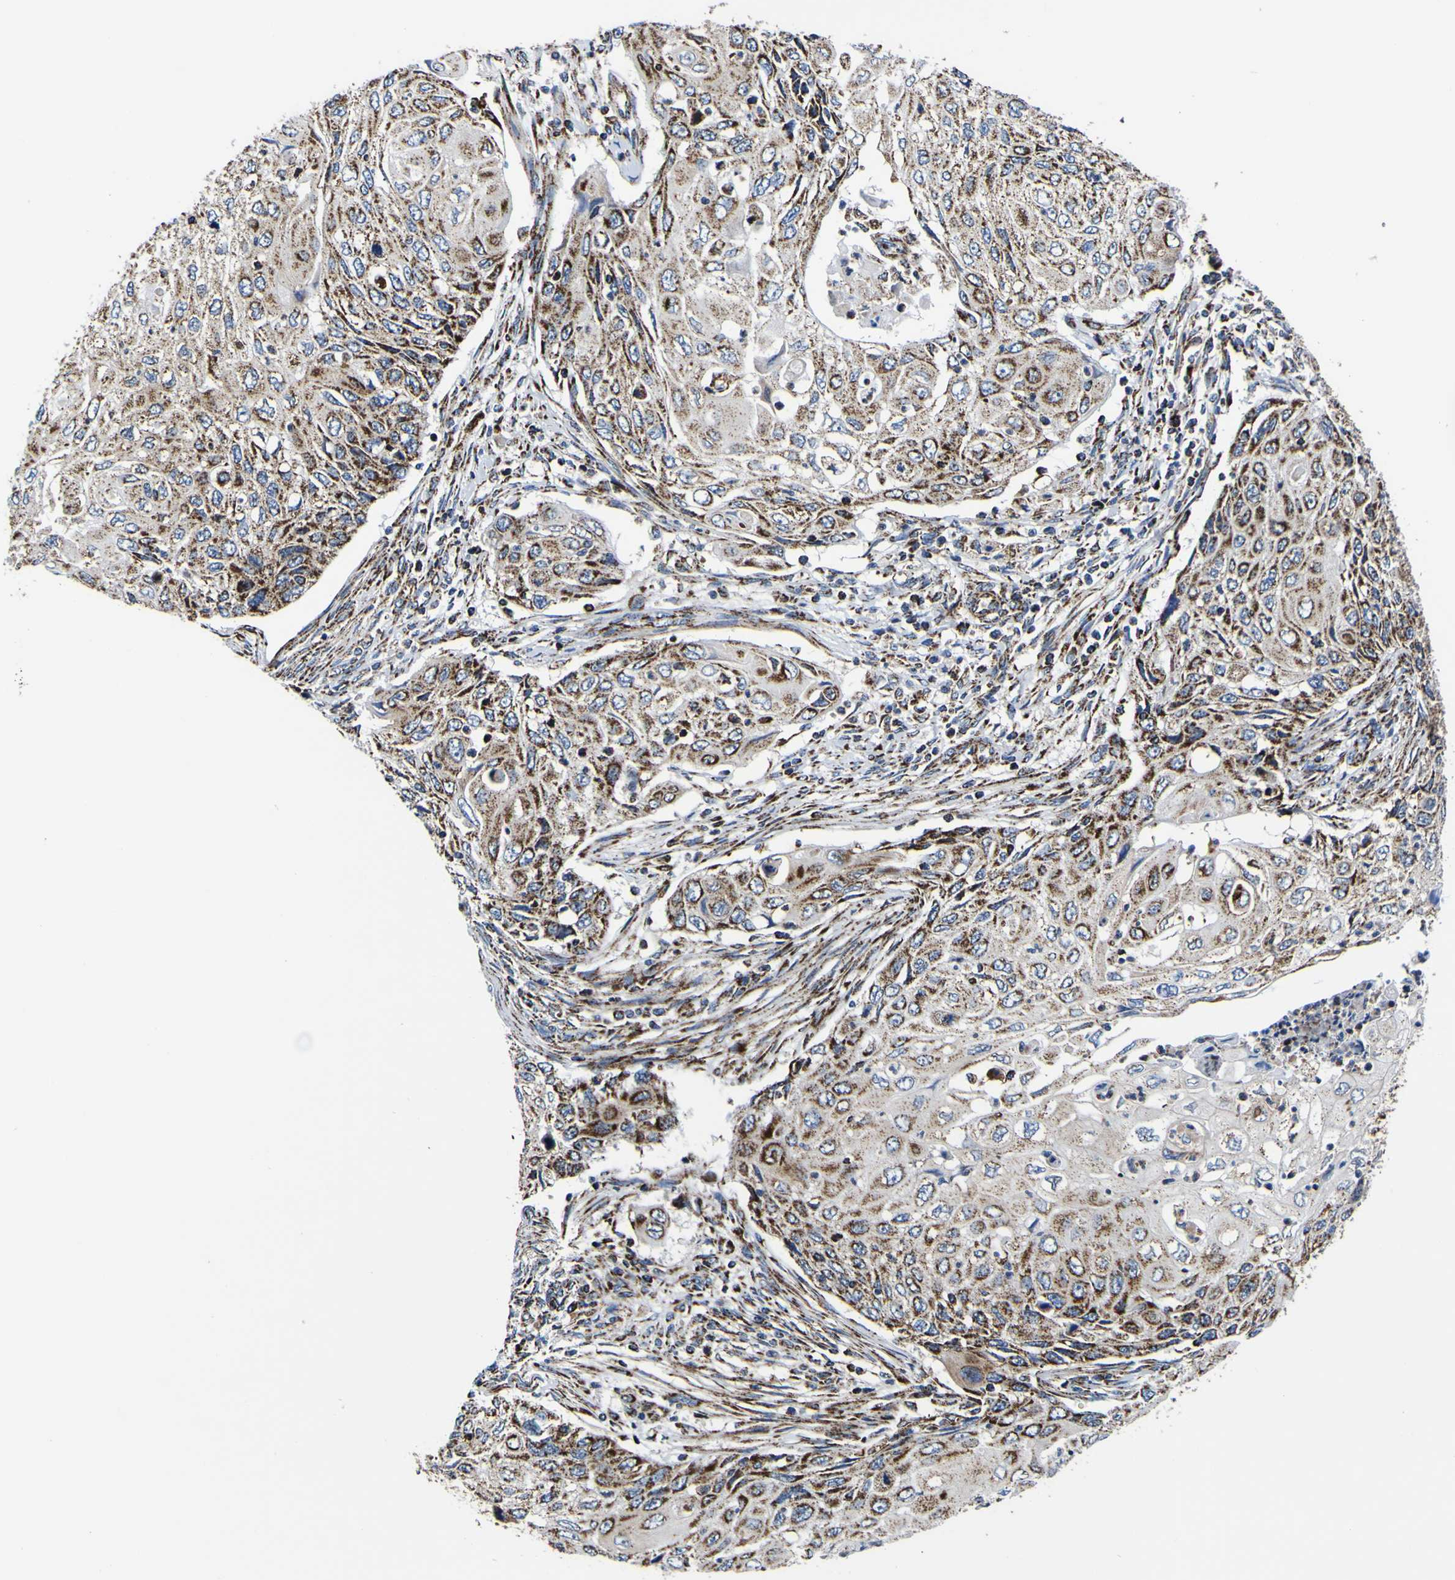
{"staining": {"intensity": "strong", "quantity": ">75%", "location": "cytoplasmic/membranous"}, "tissue": "cervical cancer", "cell_type": "Tumor cells", "image_type": "cancer", "snomed": [{"axis": "morphology", "description": "Squamous cell carcinoma, NOS"}, {"axis": "topography", "description": "Cervix"}], "caption": "IHC of cervical squamous cell carcinoma demonstrates high levels of strong cytoplasmic/membranous expression in about >75% of tumor cells. (Stains: DAB (3,3'-diaminobenzidine) in brown, nuclei in blue, Microscopy: brightfield microscopy at high magnification).", "gene": "PTRH2", "patient": {"sex": "female", "age": 70}}